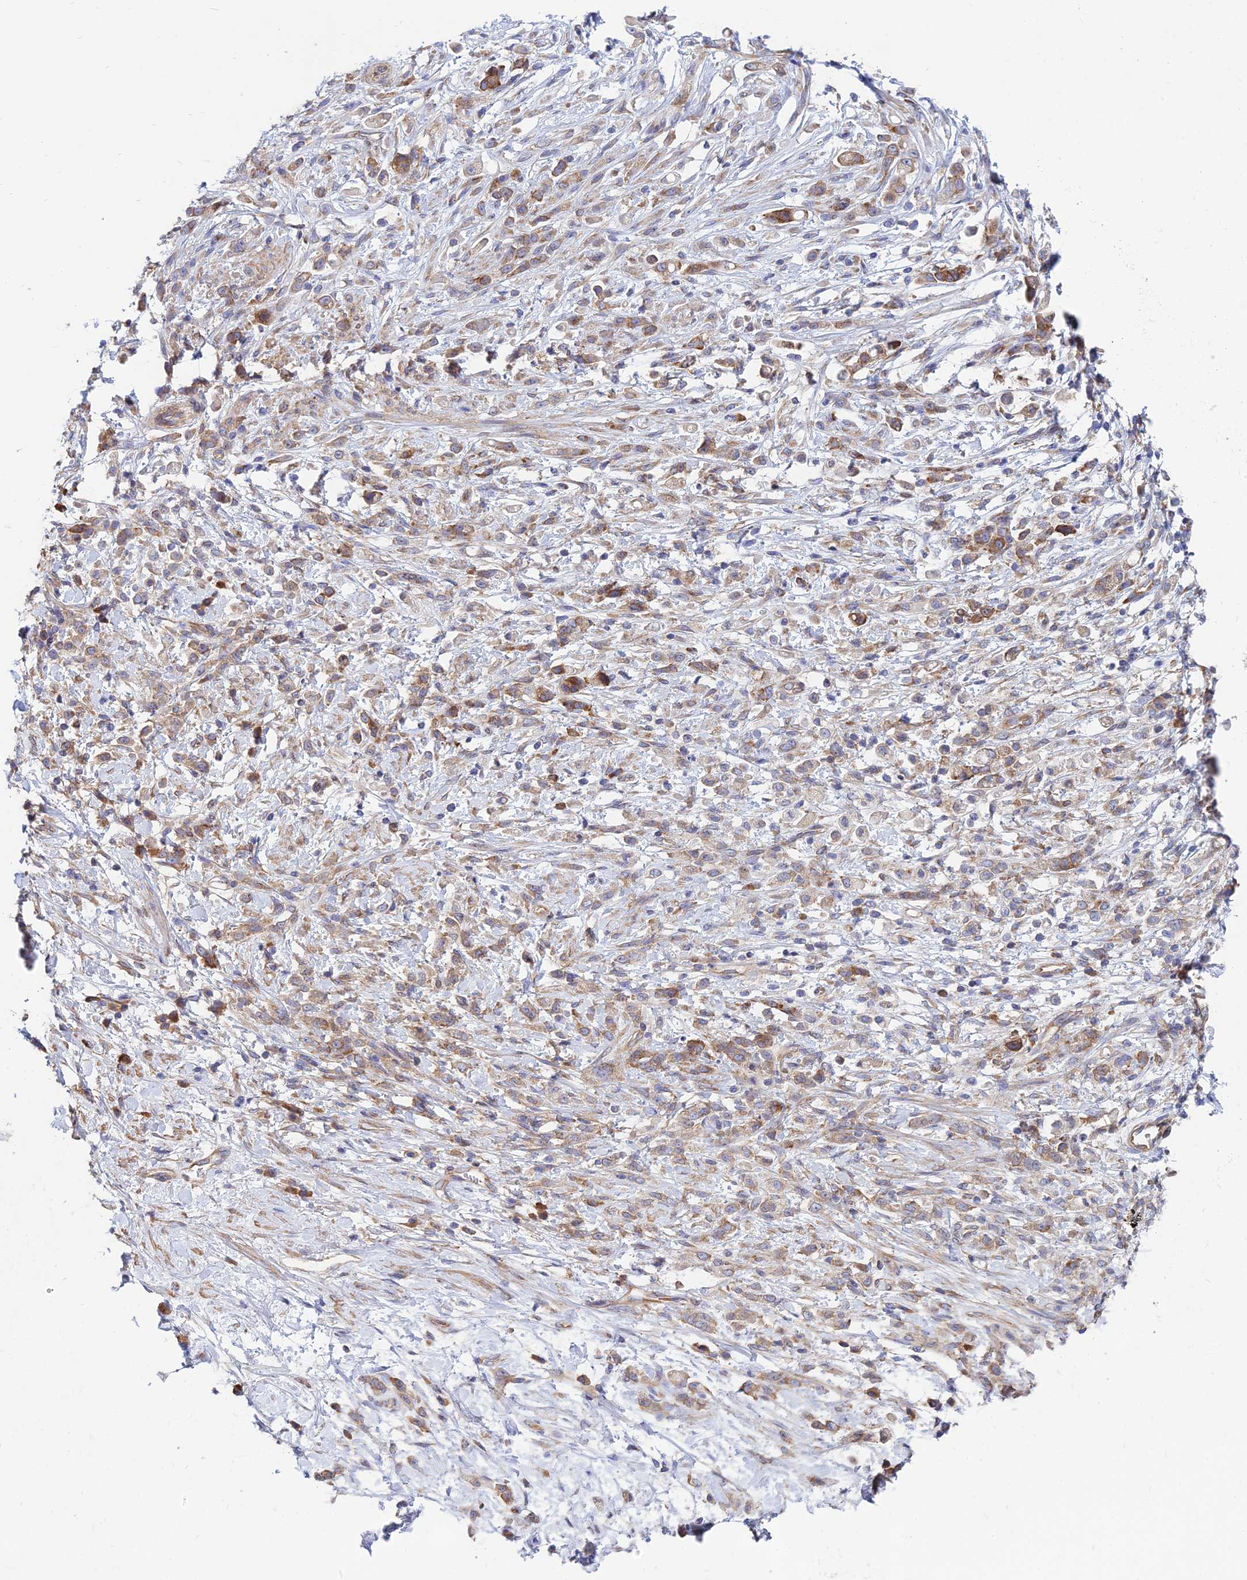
{"staining": {"intensity": "moderate", "quantity": ">75%", "location": "cytoplasmic/membranous"}, "tissue": "stomach cancer", "cell_type": "Tumor cells", "image_type": "cancer", "snomed": [{"axis": "morphology", "description": "Adenocarcinoma, NOS"}, {"axis": "topography", "description": "Stomach"}], "caption": "Immunohistochemical staining of adenocarcinoma (stomach) displays moderate cytoplasmic/membranous protein positivity in approximately >75% of tumor cells. (DAB (3,3'-diaminobenzidine) IHC, brown staining for protein, blue staining for nuclei).", "gene": "TXLNA", "patient": {"sex": "female", "age": 60}}